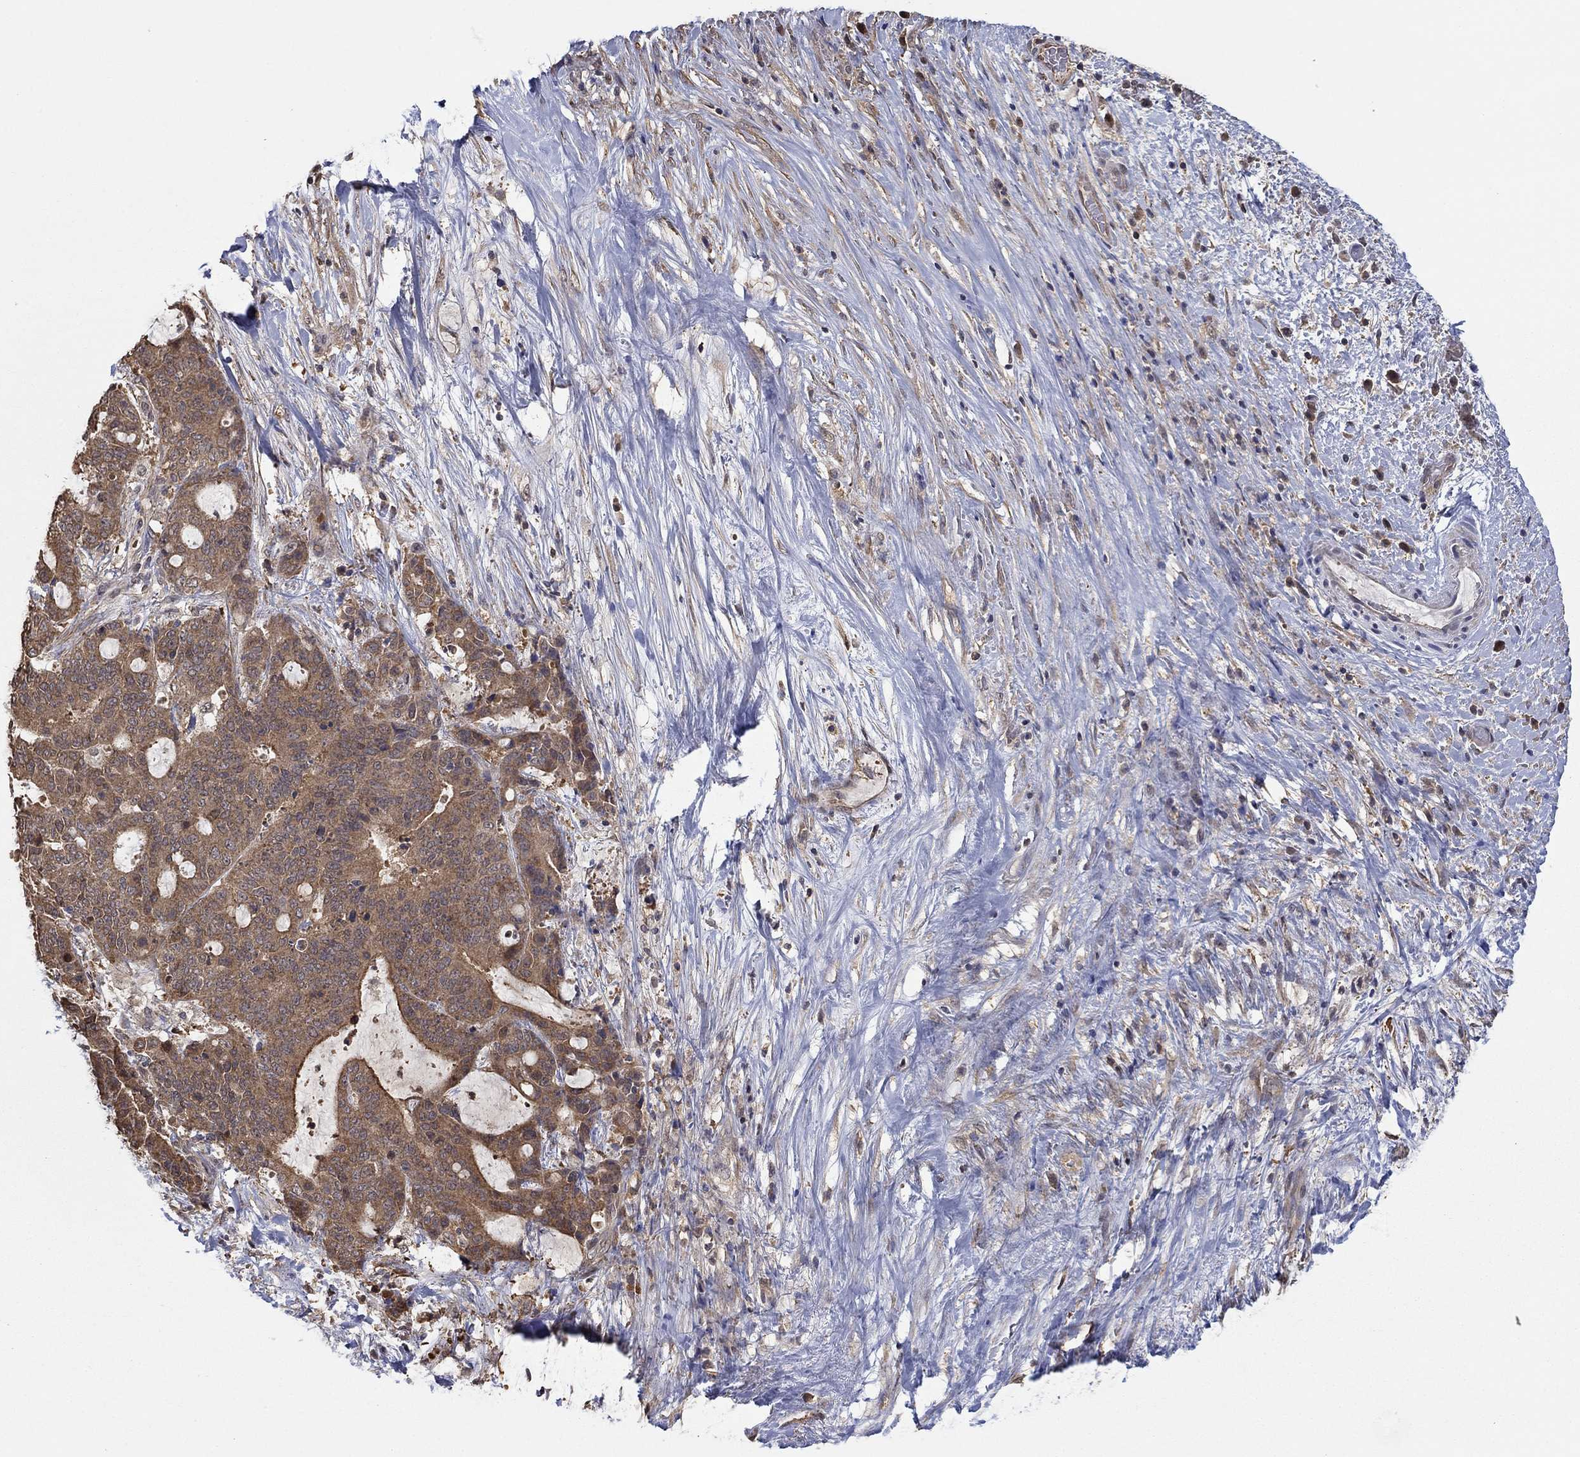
{"staining": {"intensity": "moderate", "quantity": "25%-75%", "location": "cytoplasmic/membranous"}, "tissue": "liver cancer", "cell_type": "Tumor cells", "image_type": "cancer", "snomed": [{"axis": "morphology", "description": "Cholangiocarcinoma"}, {"axis": "topography", "description": "Liver"}], "caption": "Cholangiocarcinoma (liver) stained with a protein marker reveals moderate staining in tumor cells.", "gene": "RNF114", "patient": {"sex": "female", "age": 73}}